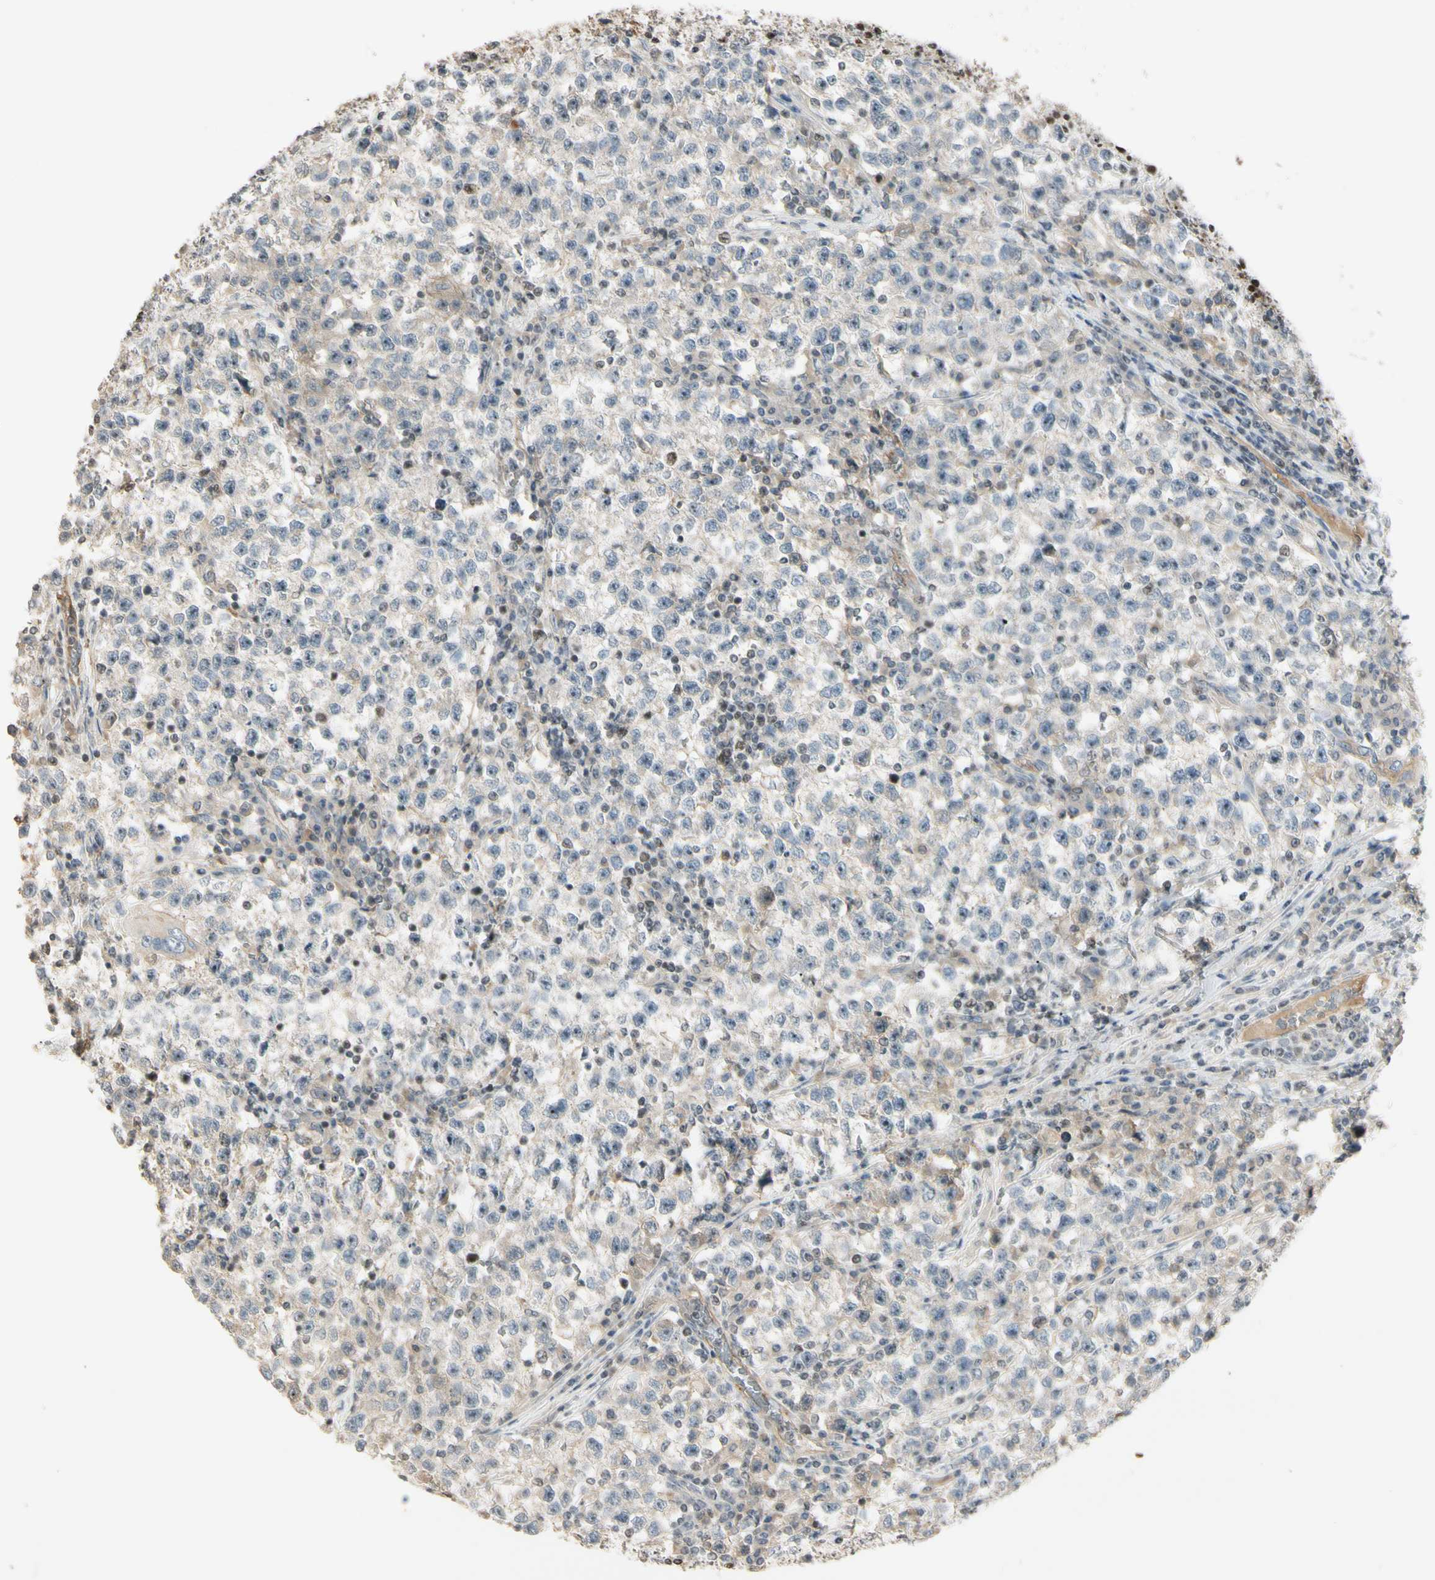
{"staining": {"intensity": "weak", "quantity": "25%-75%", "location": "cytoplasmic/membranous"}, "tissue": "testis cancer", "cell_type": "Tumor cells", "image_type": "cancer", "snomed": [{"axis": "morphology", "description": "Seminoma, NOS"}, {"axis": "topography", "description": "Testis"}], "caption": "Tumor cells exhibit weak cytoplasmic/membranous staining in about 25%-75% of cells in testis cancer (seminoma).", "gene": "NFYA", "patient": {"sex": "male", "age": 22}}